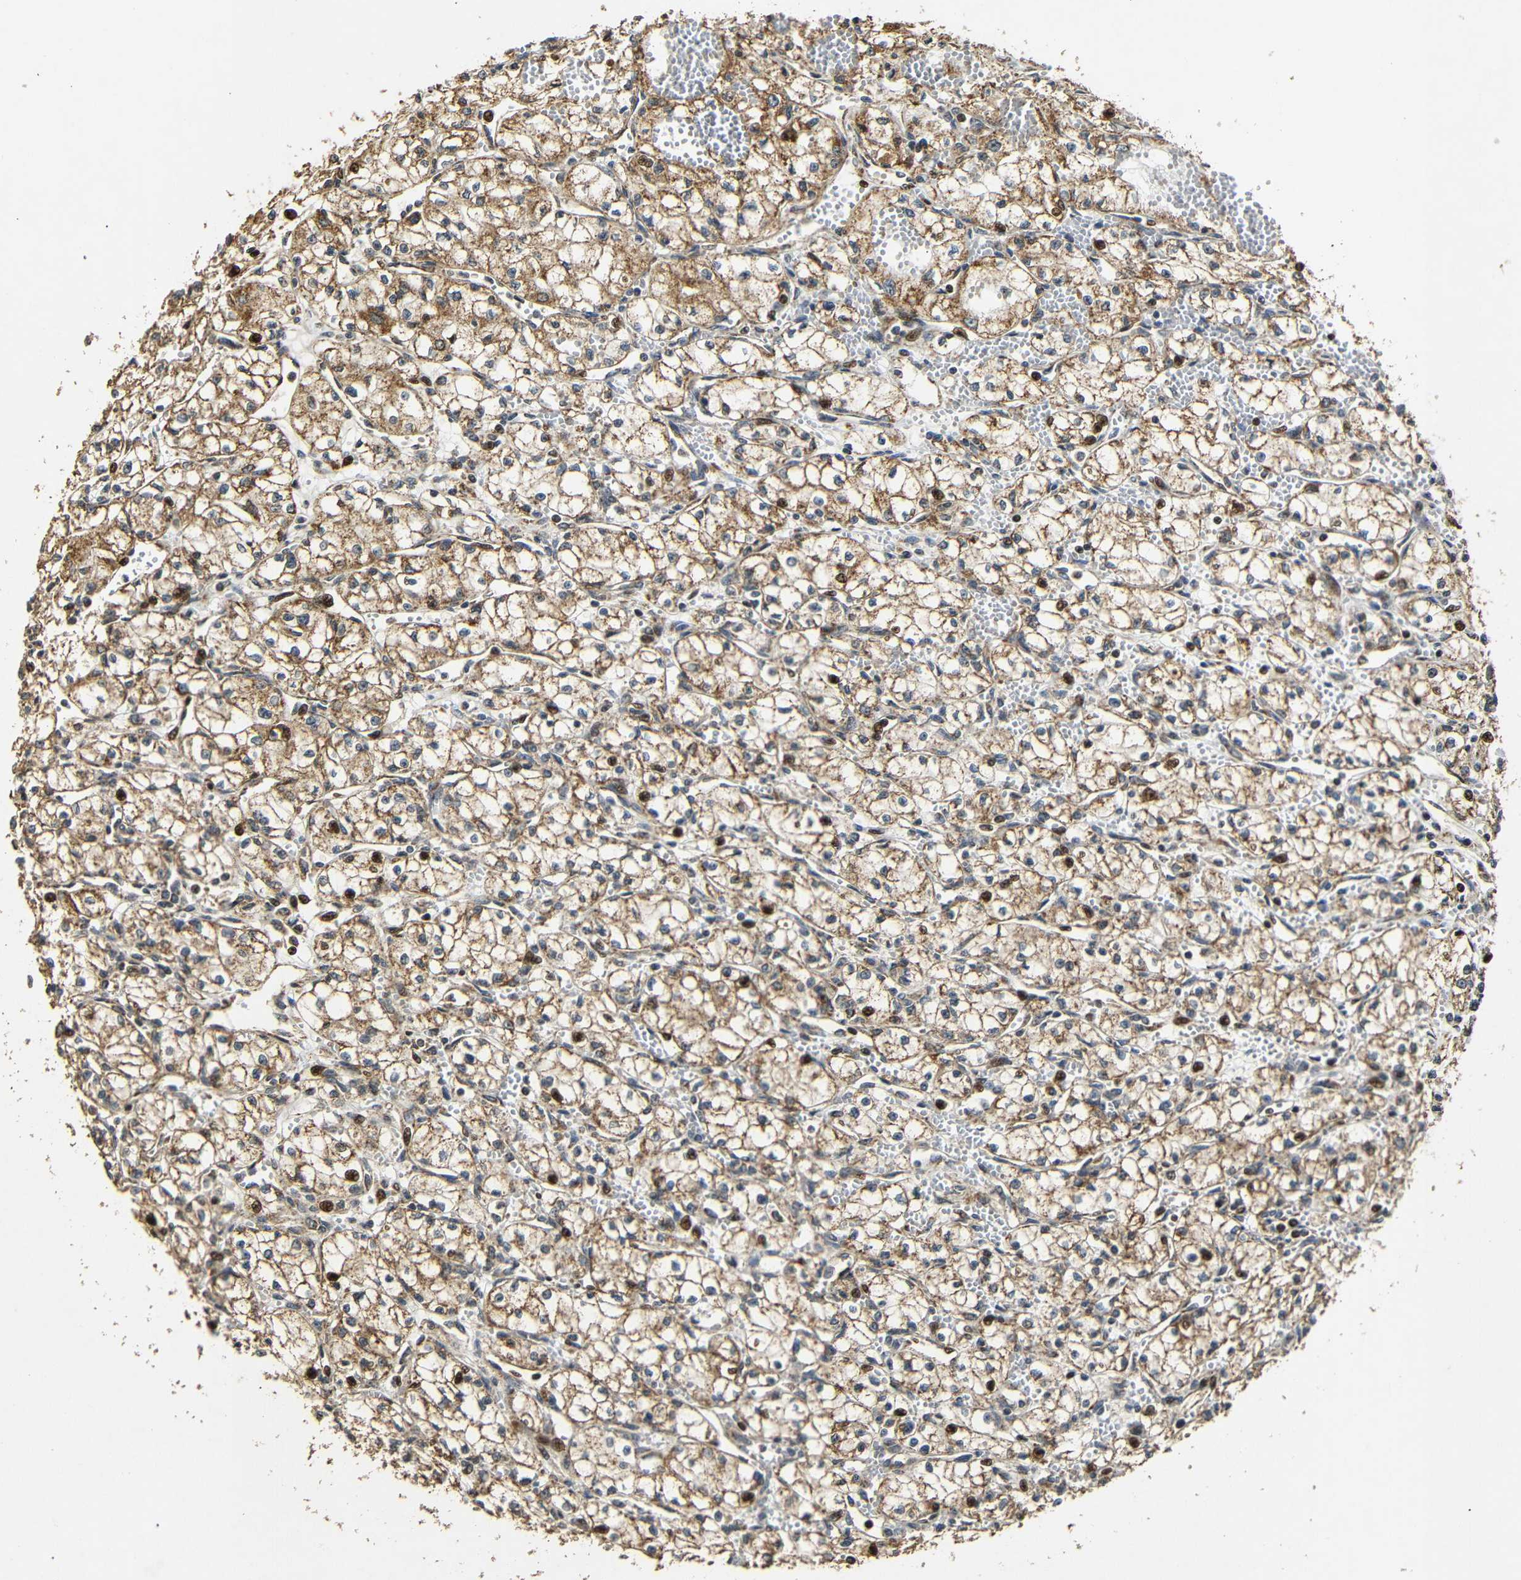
{"staining": {"intensity": "moderate", "quantity": ">75%", "location": "cytoplasmic/membranous,nuclear"}, "tissue": "renal cancer", "cell_type": "Tumor cells", "image_type": "cancer", "snomed": [{"axis": "morphology", "description": "Normal tissue, NOS"}, {"axis": "morphology", "description": "Adenocarcinoma, NOS"}, {"axis": "topography", "description": "Kidney"}], "caption": "Protein expression analysis of human renal cancer reveals moderate cytoplasmic/membranous and nuclear staining in about >75% of tumor cells.", "gene": "KAZALD1", "patient": {"sex": "male", "age": 59}}